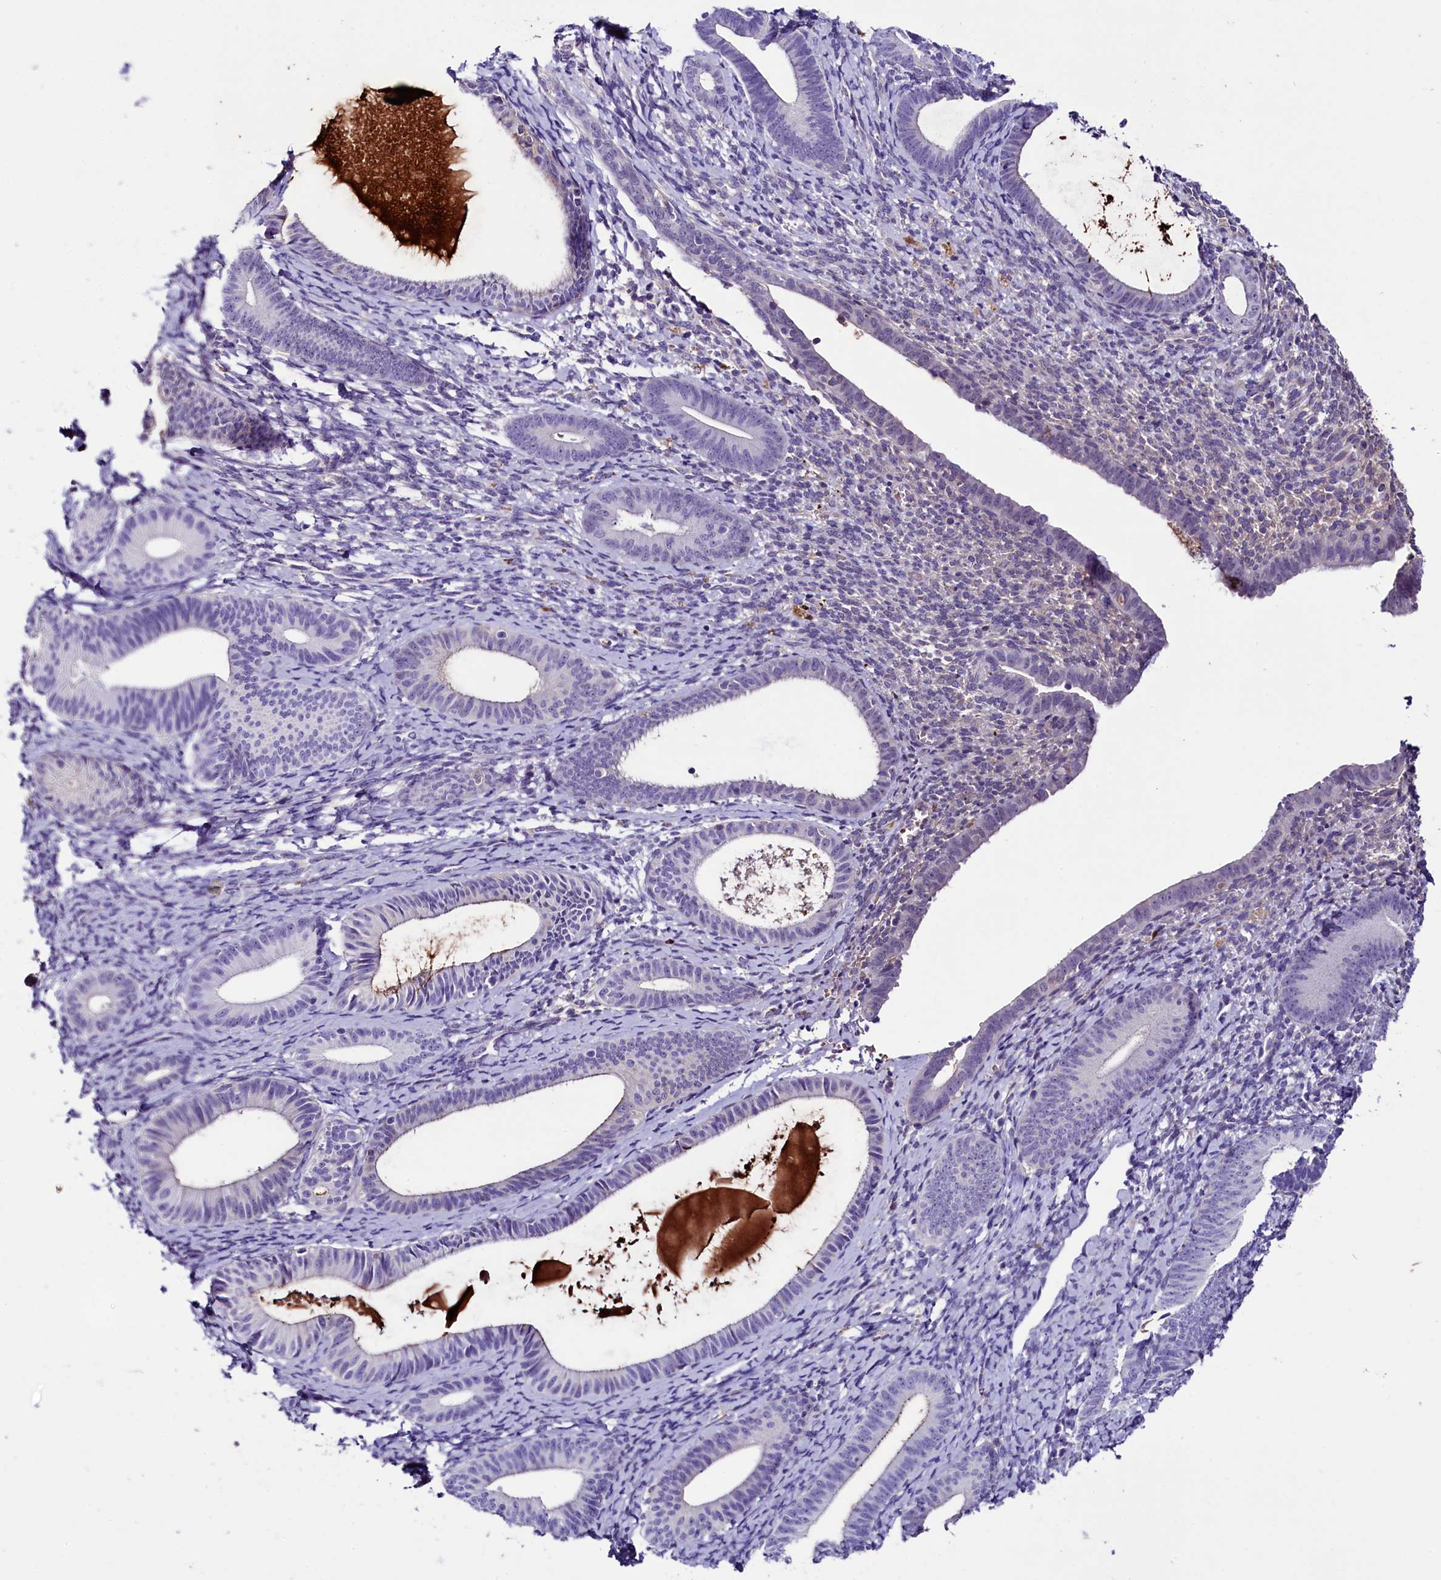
{"staining": {"intensity": "negative", "quantity": "none", "location": "none"}, "tissue": "endometrium", "cell_type": "Cells in endometrial stroma", "image_type": "normal", "snomed": [{"axis": "morphology", "description": "Normal tissue, NOS"}, {"axis": "topography", "description": "Endometrium"}], "caption": "Immunohistochemistry micrograph of benign human endometrium stained for a protein (brown), which displays no positivity in cells in endometrial stroma.", "gene": "MEX3B", "patient": {"sex": "female", "age": 65}}